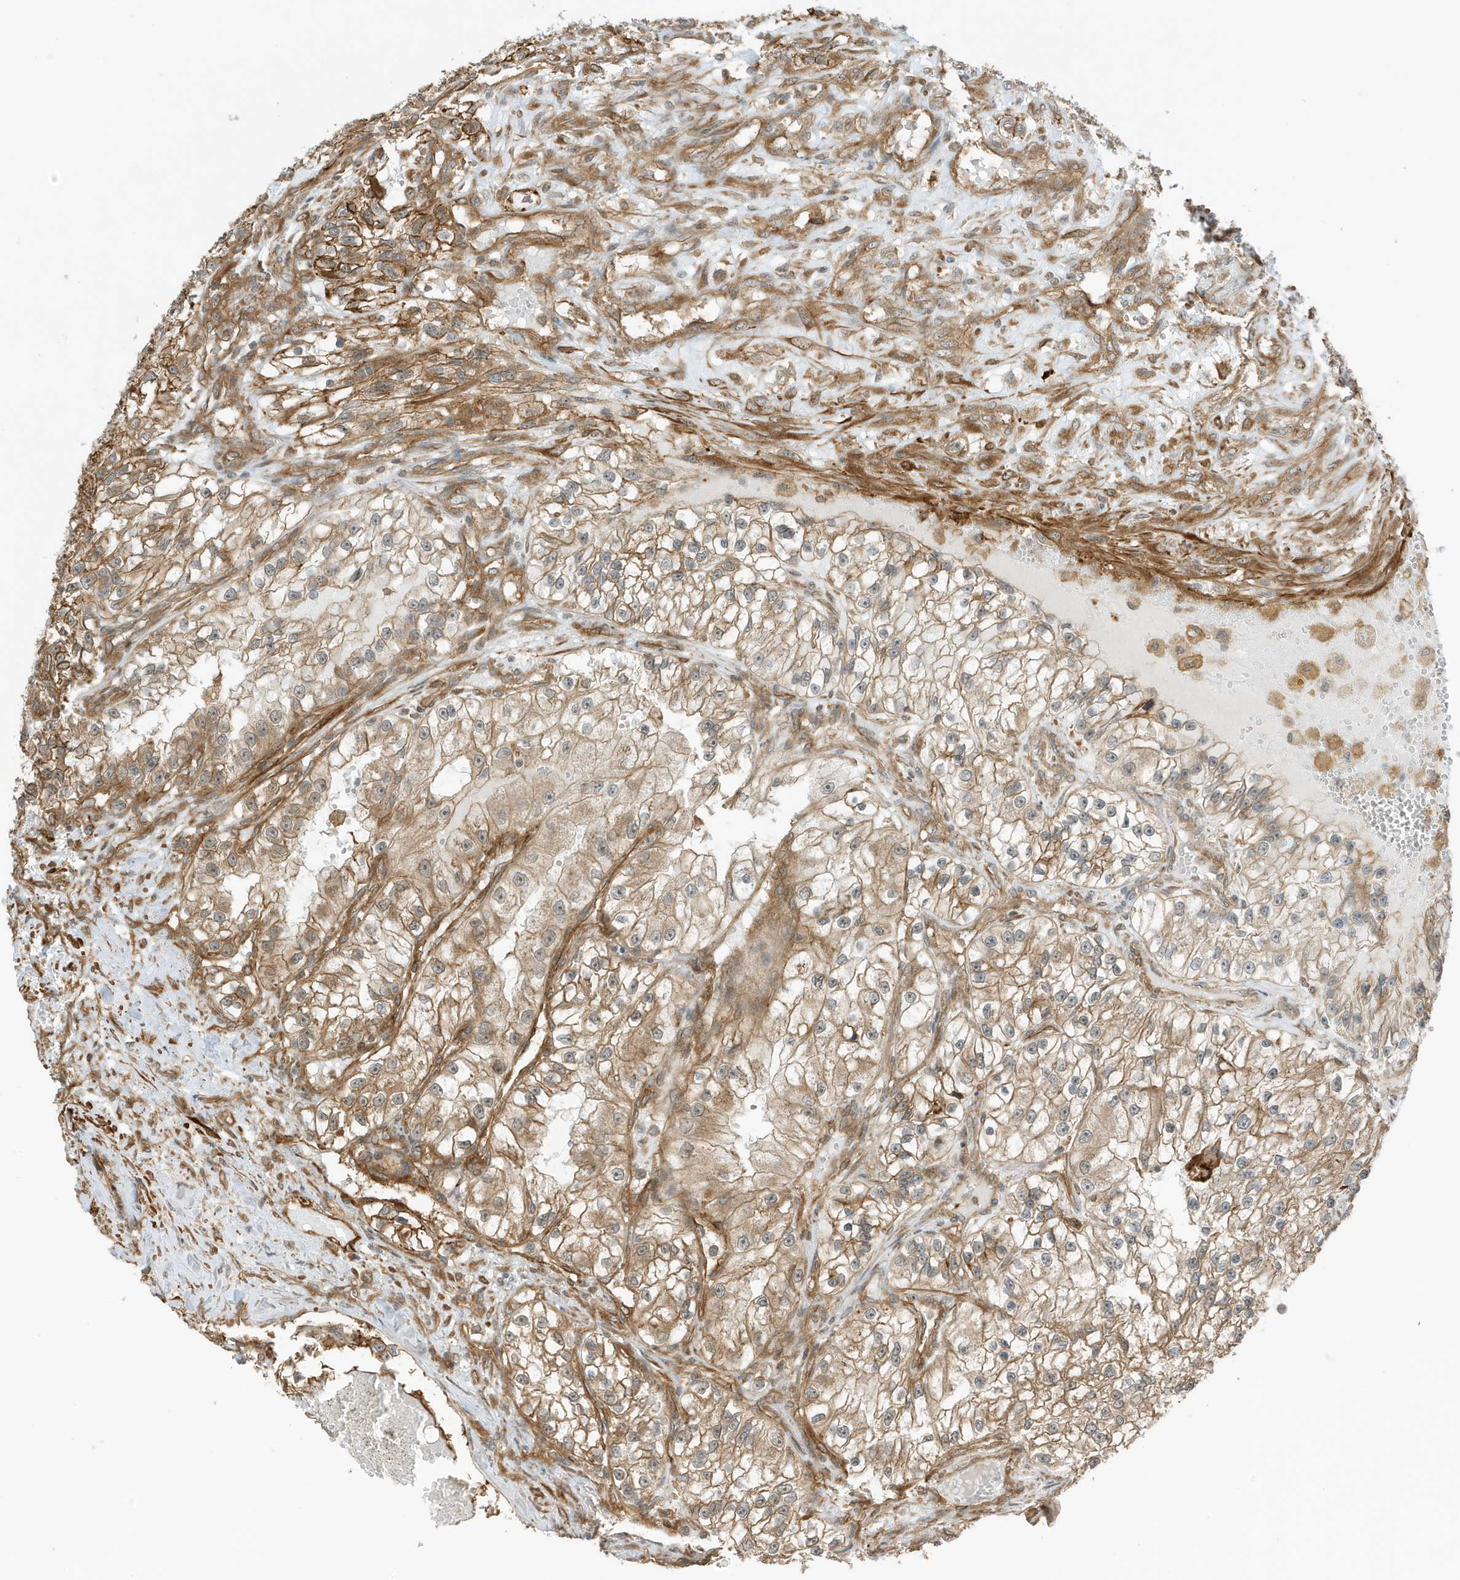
{"staining": {"intensity": "moderate", "quantity": ">75%", "location": "cytoplasmic/membranous"}, "tissue": "renal cancer", "cell_type": "Tumor cells", "image_type": "cancer", "snomed": [{"axis": "morphology", "description": "Adenocarcinoma, NOS"}, {"axis": "topography", "description": "Kidney"}], "caption": "A medium amount of moderate cytoplasmic/membranous positivity is seen in approximately >75% of tumor cells in renal adenocarcinoma tissue.", "gene": "CDC42EP3", "patient": {"sex": "female", "age": 57}}